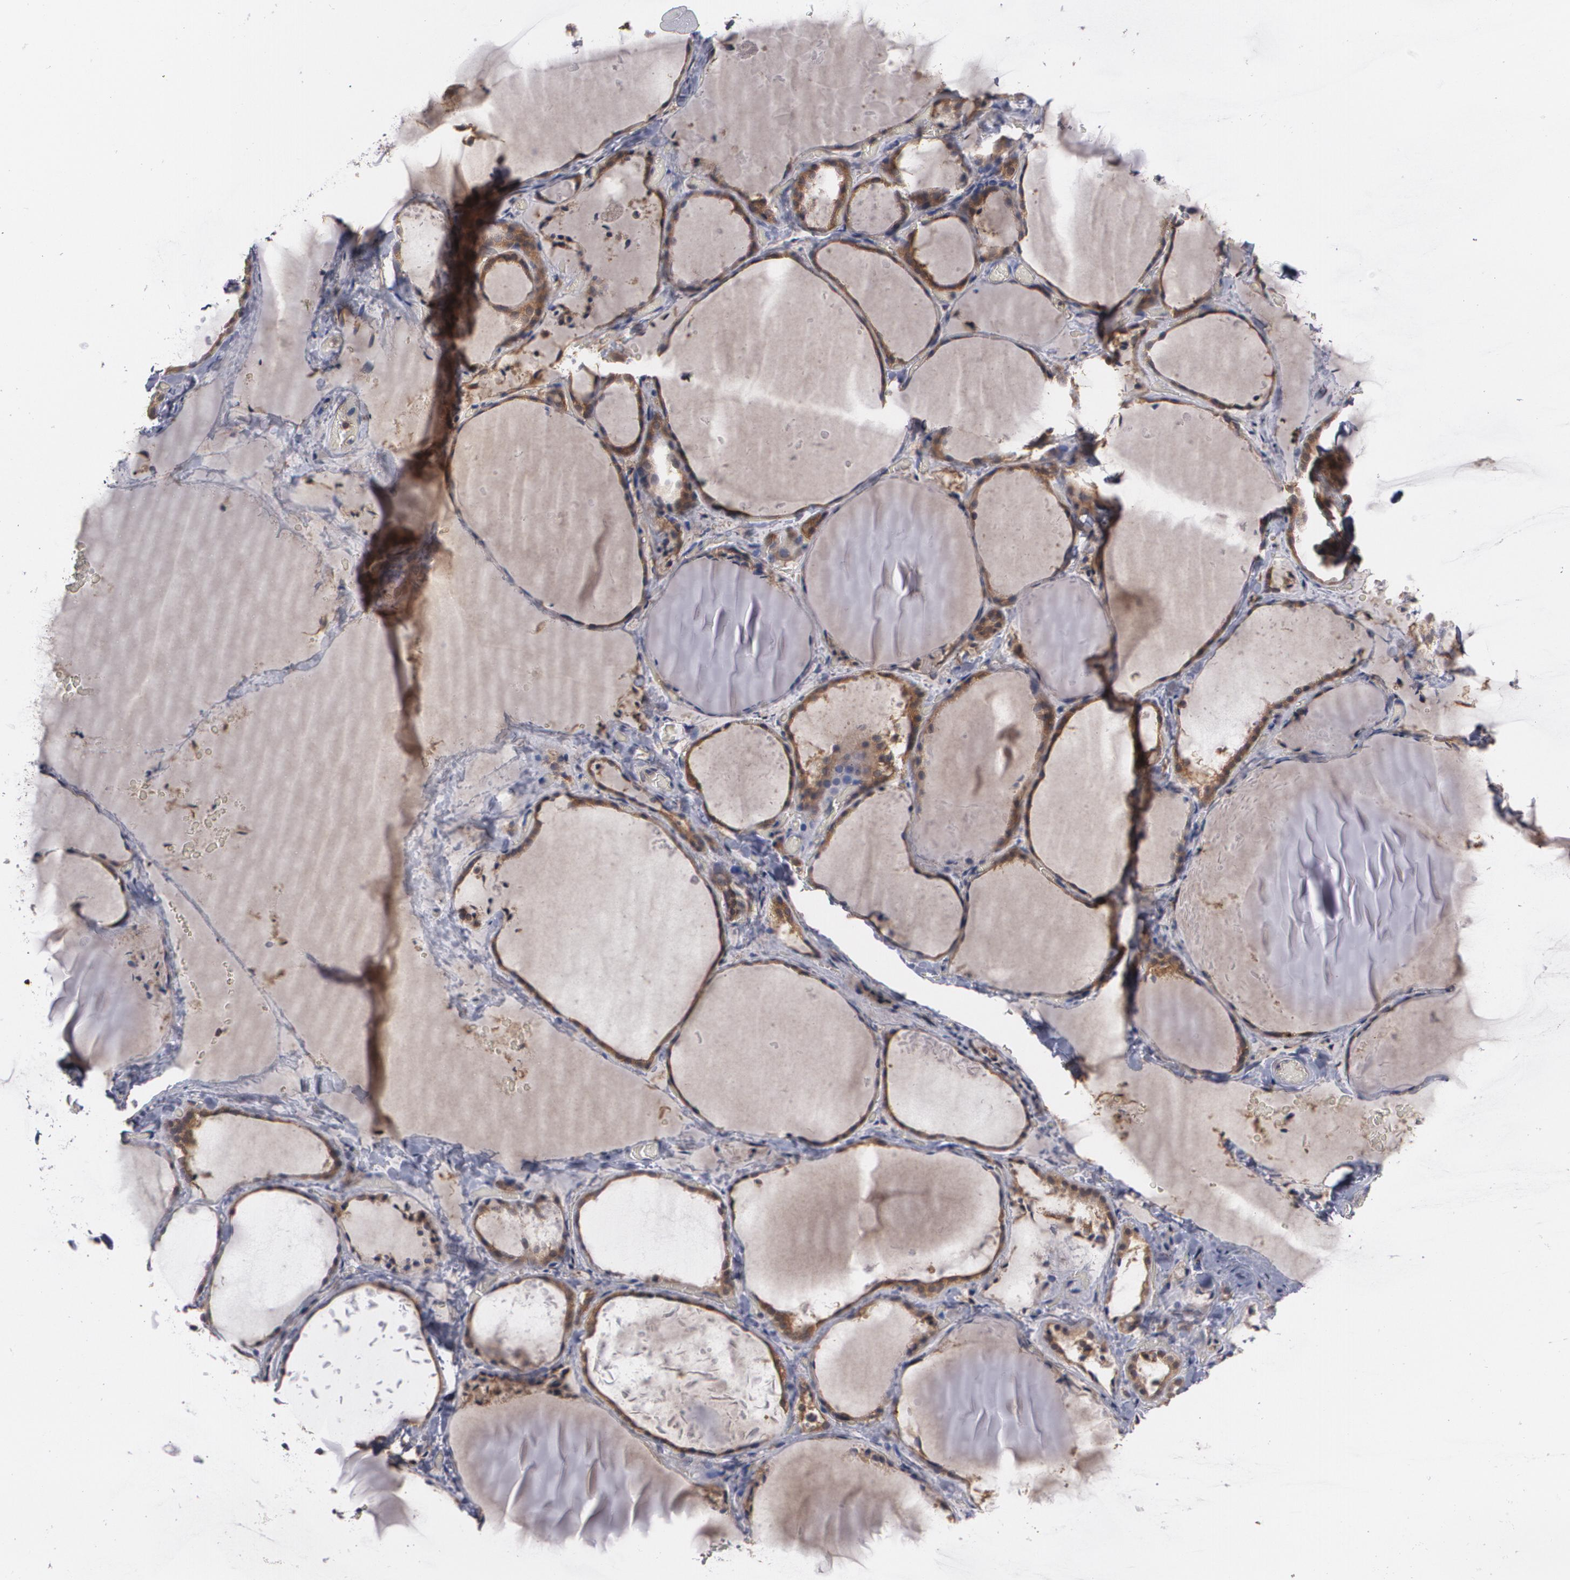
{"staining": {"intensity": "moderate", "quantity": ">75%", "location": "cytoplasmic/membranous"}, "tissue": "thyroid gland", "cell_type": "Glandular cells", "image_type": "normal", "snomed": [{"axis": "morphology", "description": "Normal tissue, NOS"}, {"axis": "topography", "description": "Thyroid gland"}], "caption": "The immunohistochemical stain highlights moderate cytoplasmic/membranous staining in glandular cells of normal thyroid gland. The staining was performed using DAB, with brown indicating positive protein expression. Nuclei are stained blue with hematoxylin.", "gene": "BMP6", "patient": {"sex": "female", "age": 22}}